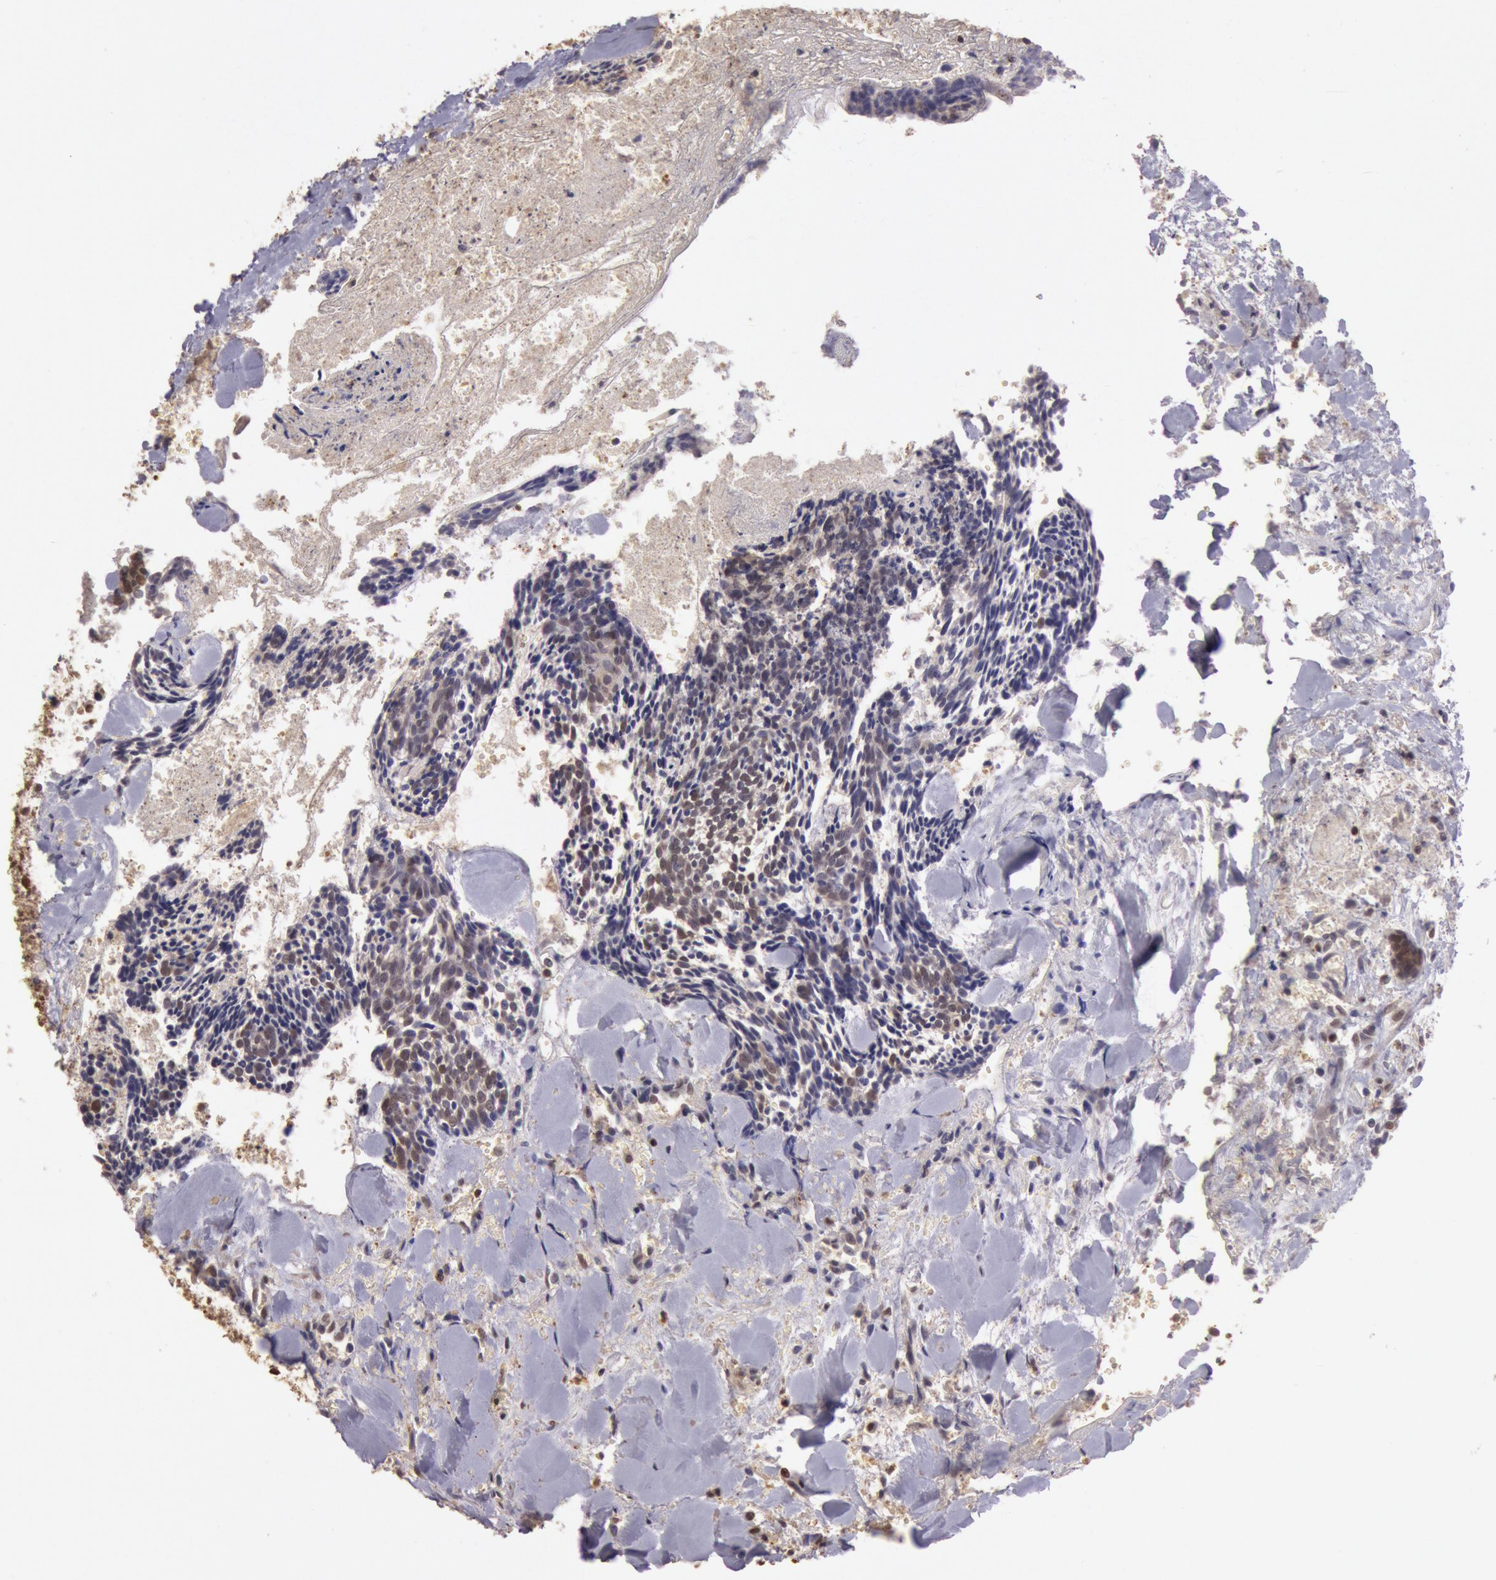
{"staining": {"intensity": "weak", "quantity": "<25%", "location": "cytoplasmic/membranous,nuclear"}, "tissue": "head and neck cancer", "cell_type": "Tumor cells", "image_type": "cancer", "snomed": [{"axis": "morphology", "description": "Squamous cell carcinoma, NOS"}, {"axis": "topography", "description": "Salivary gland"}, {"axis": "topography", "description": "Head-Neck"}], "caption": "Squamous cell carcinoma (head and neck) was stained to show a protein in brown. There is no significant expression in tumor cells.", "gene": "SOD1", "patient": {"sex": "male", "age": 70}}